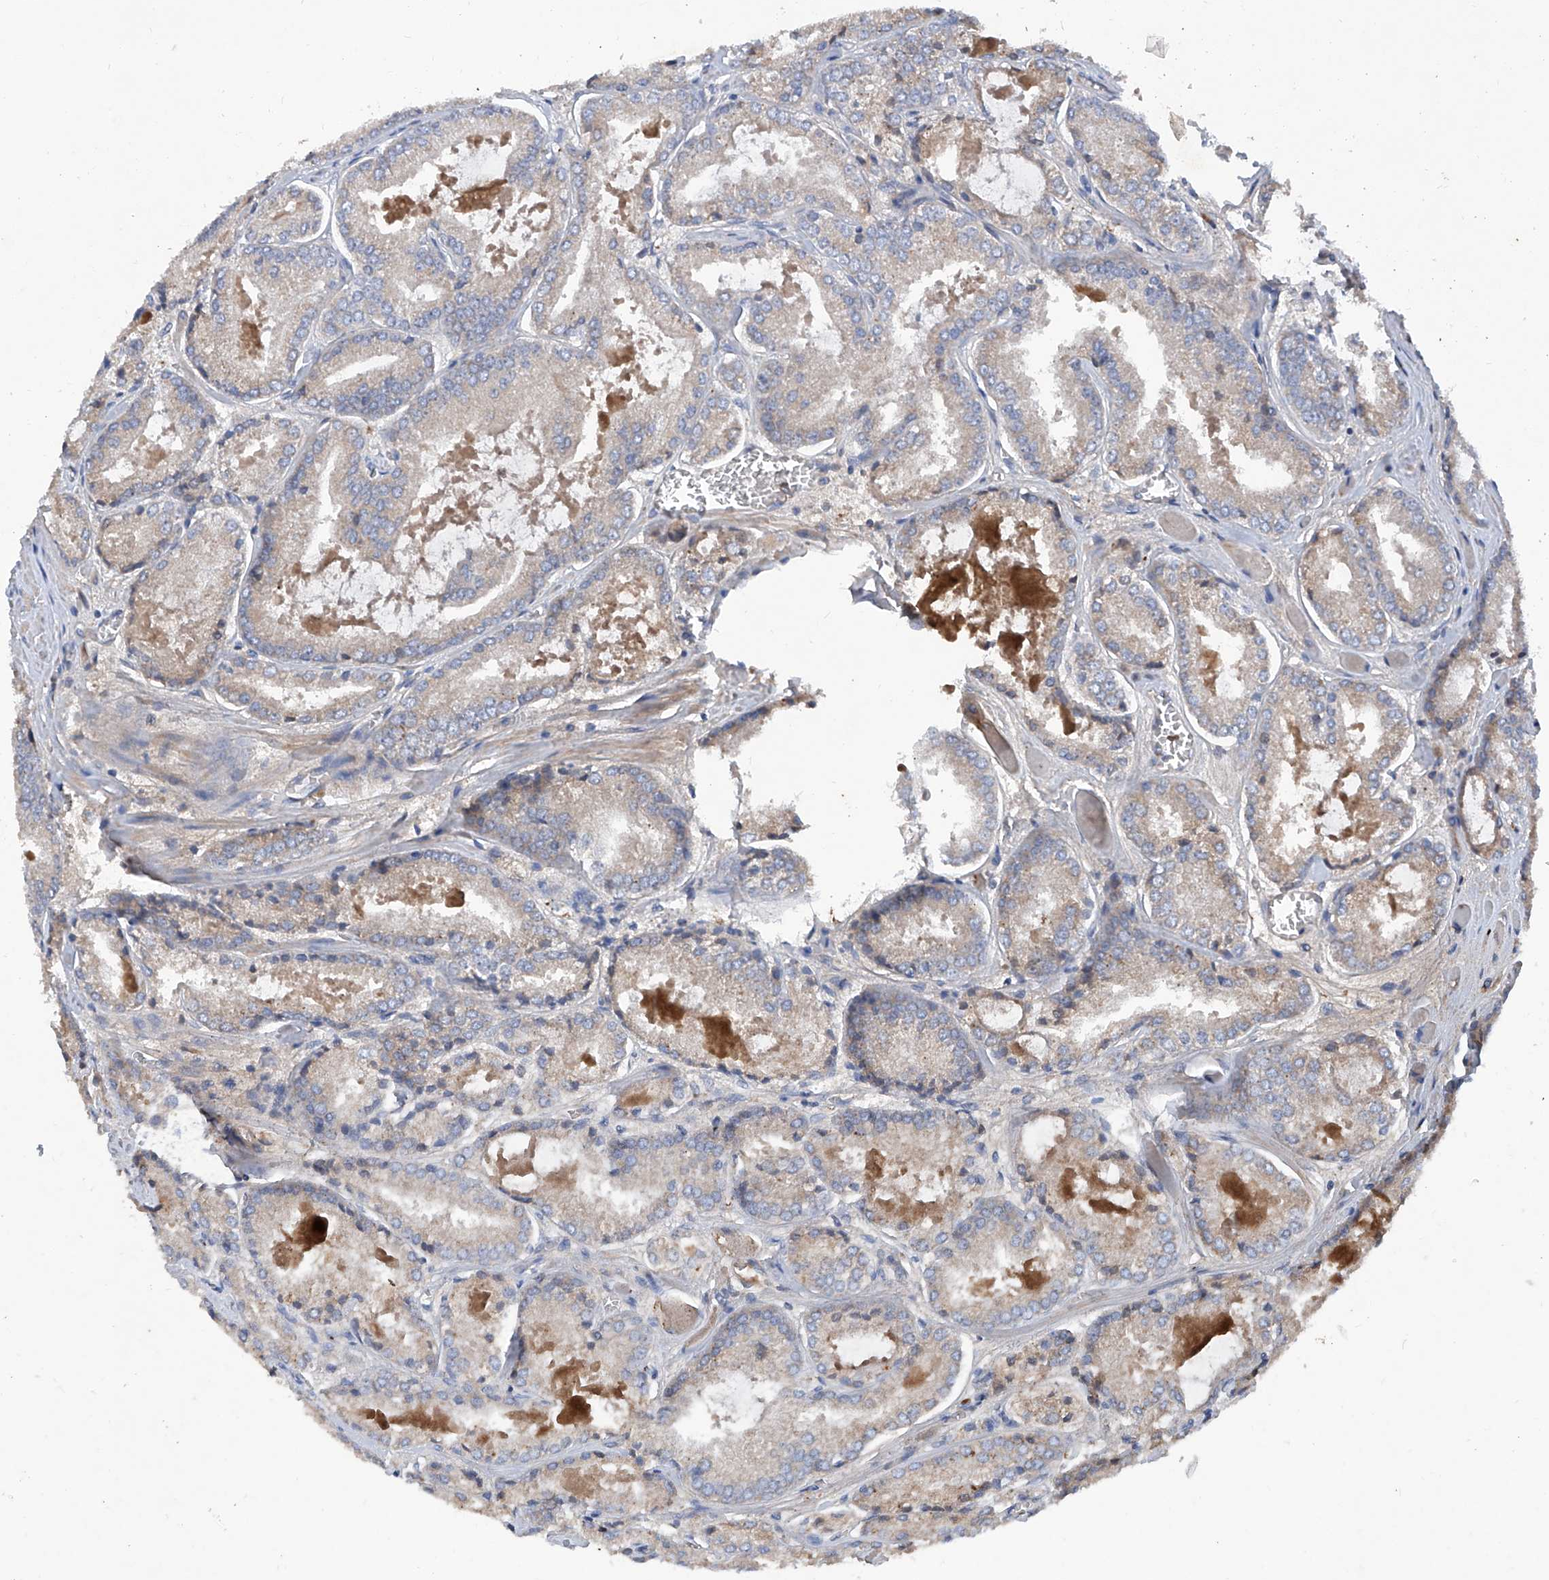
{"staining": {"intensity": "weak", "quantity": "<25%", "location": "cytoplasmic/membranous"}, "tissue": "prostate cancer", "cell_type": "Tumor cells", "image_type": "cancer", "snomed": [{"axis": "morphology", "description": "Adenocarcinoma, Low grade"}, {"axis": "topography", "description": "Prostate"}], "caption": "There is no significant expression in tumor cells of prostate cancer (low-grade adenocarcinoma).", "gene": "ASCC3", "patient": {"sex": "male", "age": 67}}